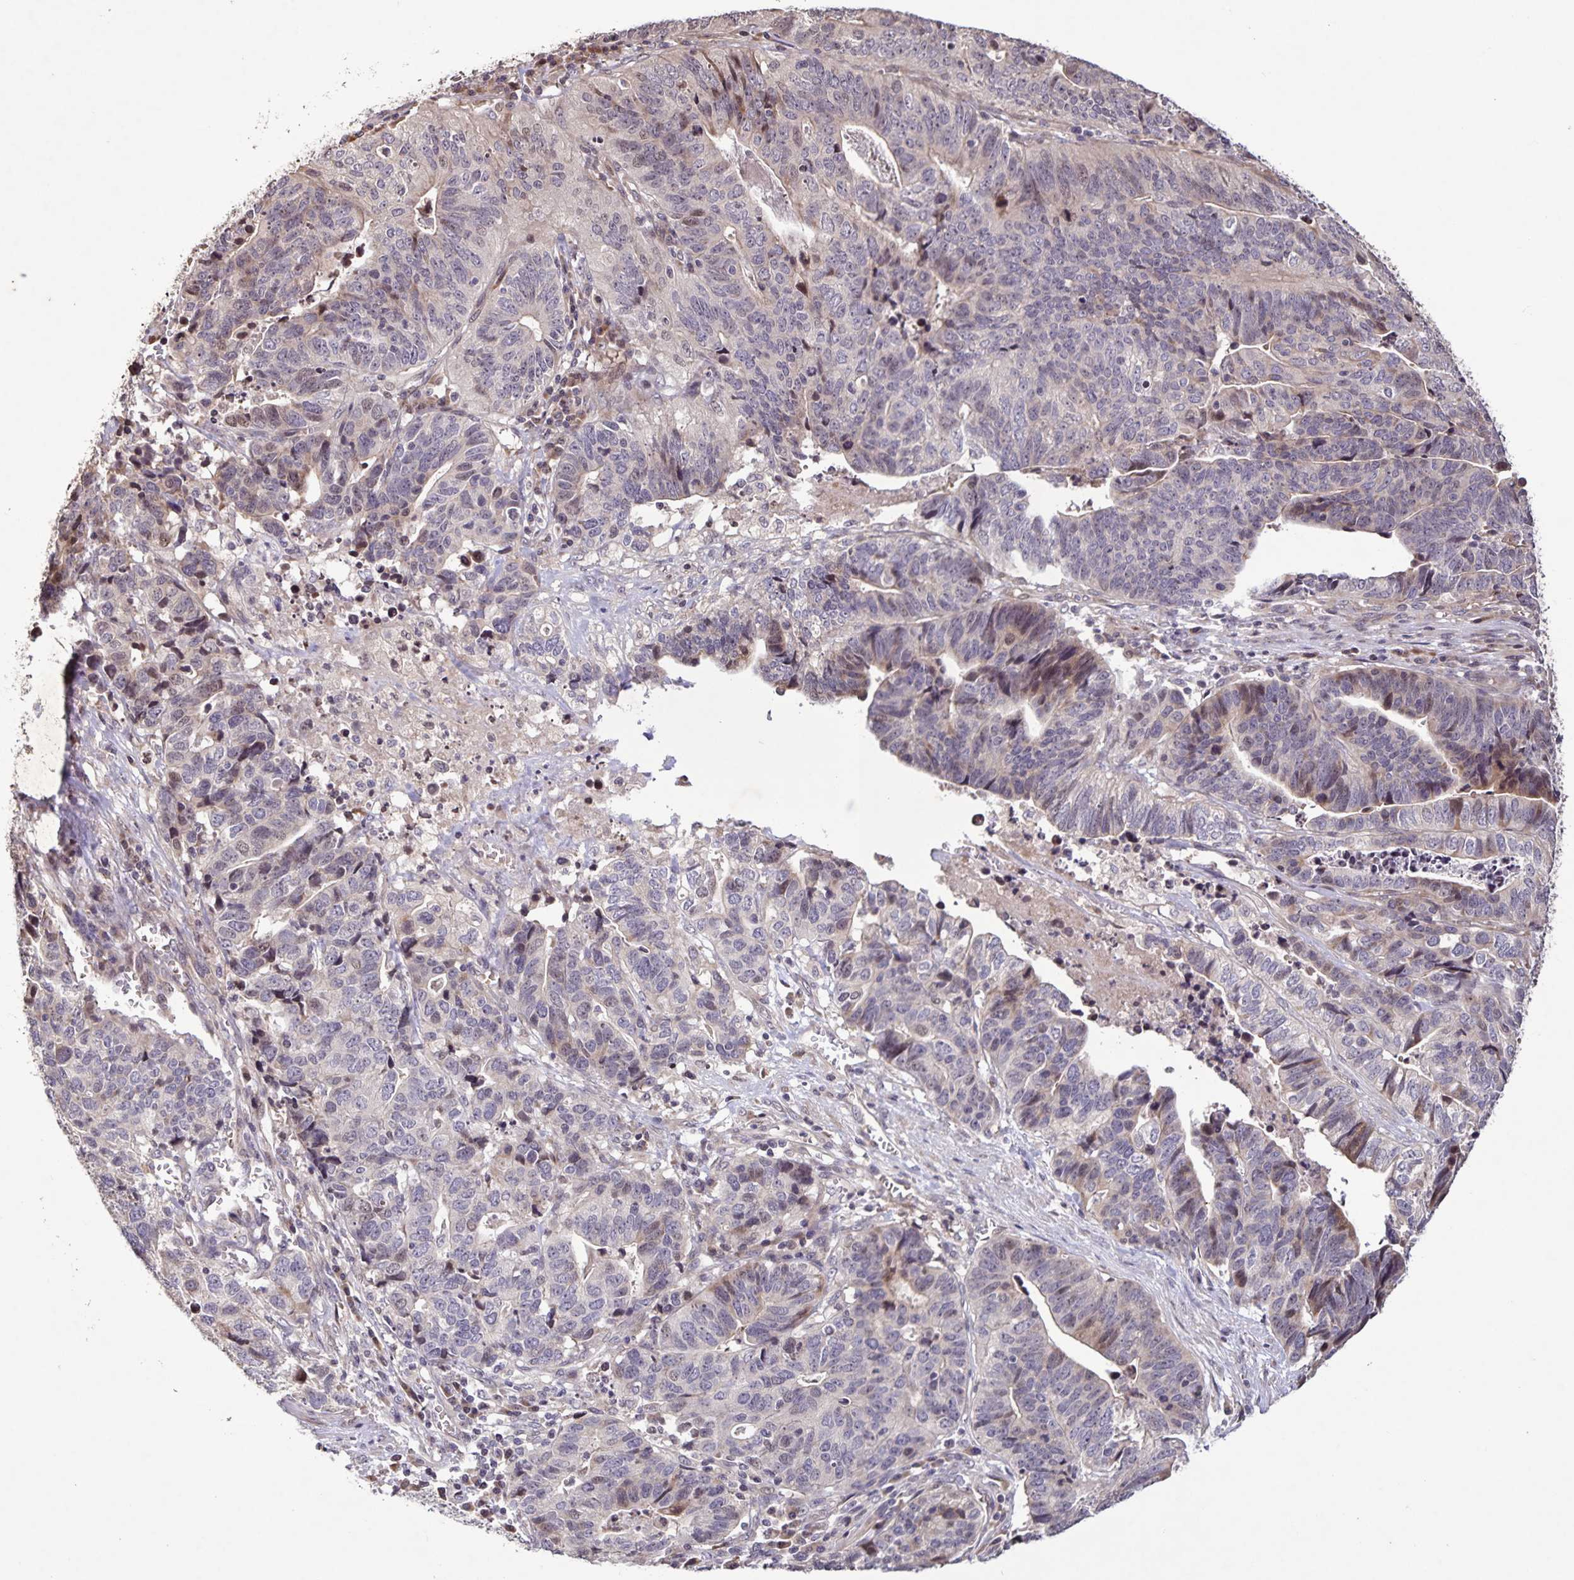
{"staining": {"intensity": "weak", "quantity": "25%-75%", "location": "cytoplasmic/membranous,nuclear"}, "tissue": "stomach cancer", "cell_type": "Tumor cells", "image_type": "cancer", "snomed": [{"axis": "morphology", "description": "Adenocarcinoma, NOS"}, {"axis": "topography", "description": "Stomach, upper"}], "caption": "Stomach adenocarcinoma stained with a protein marker shows weak staining in tumor cells.", "gene": "GDF2", "patient": {"sex": "female", "age": 67}}